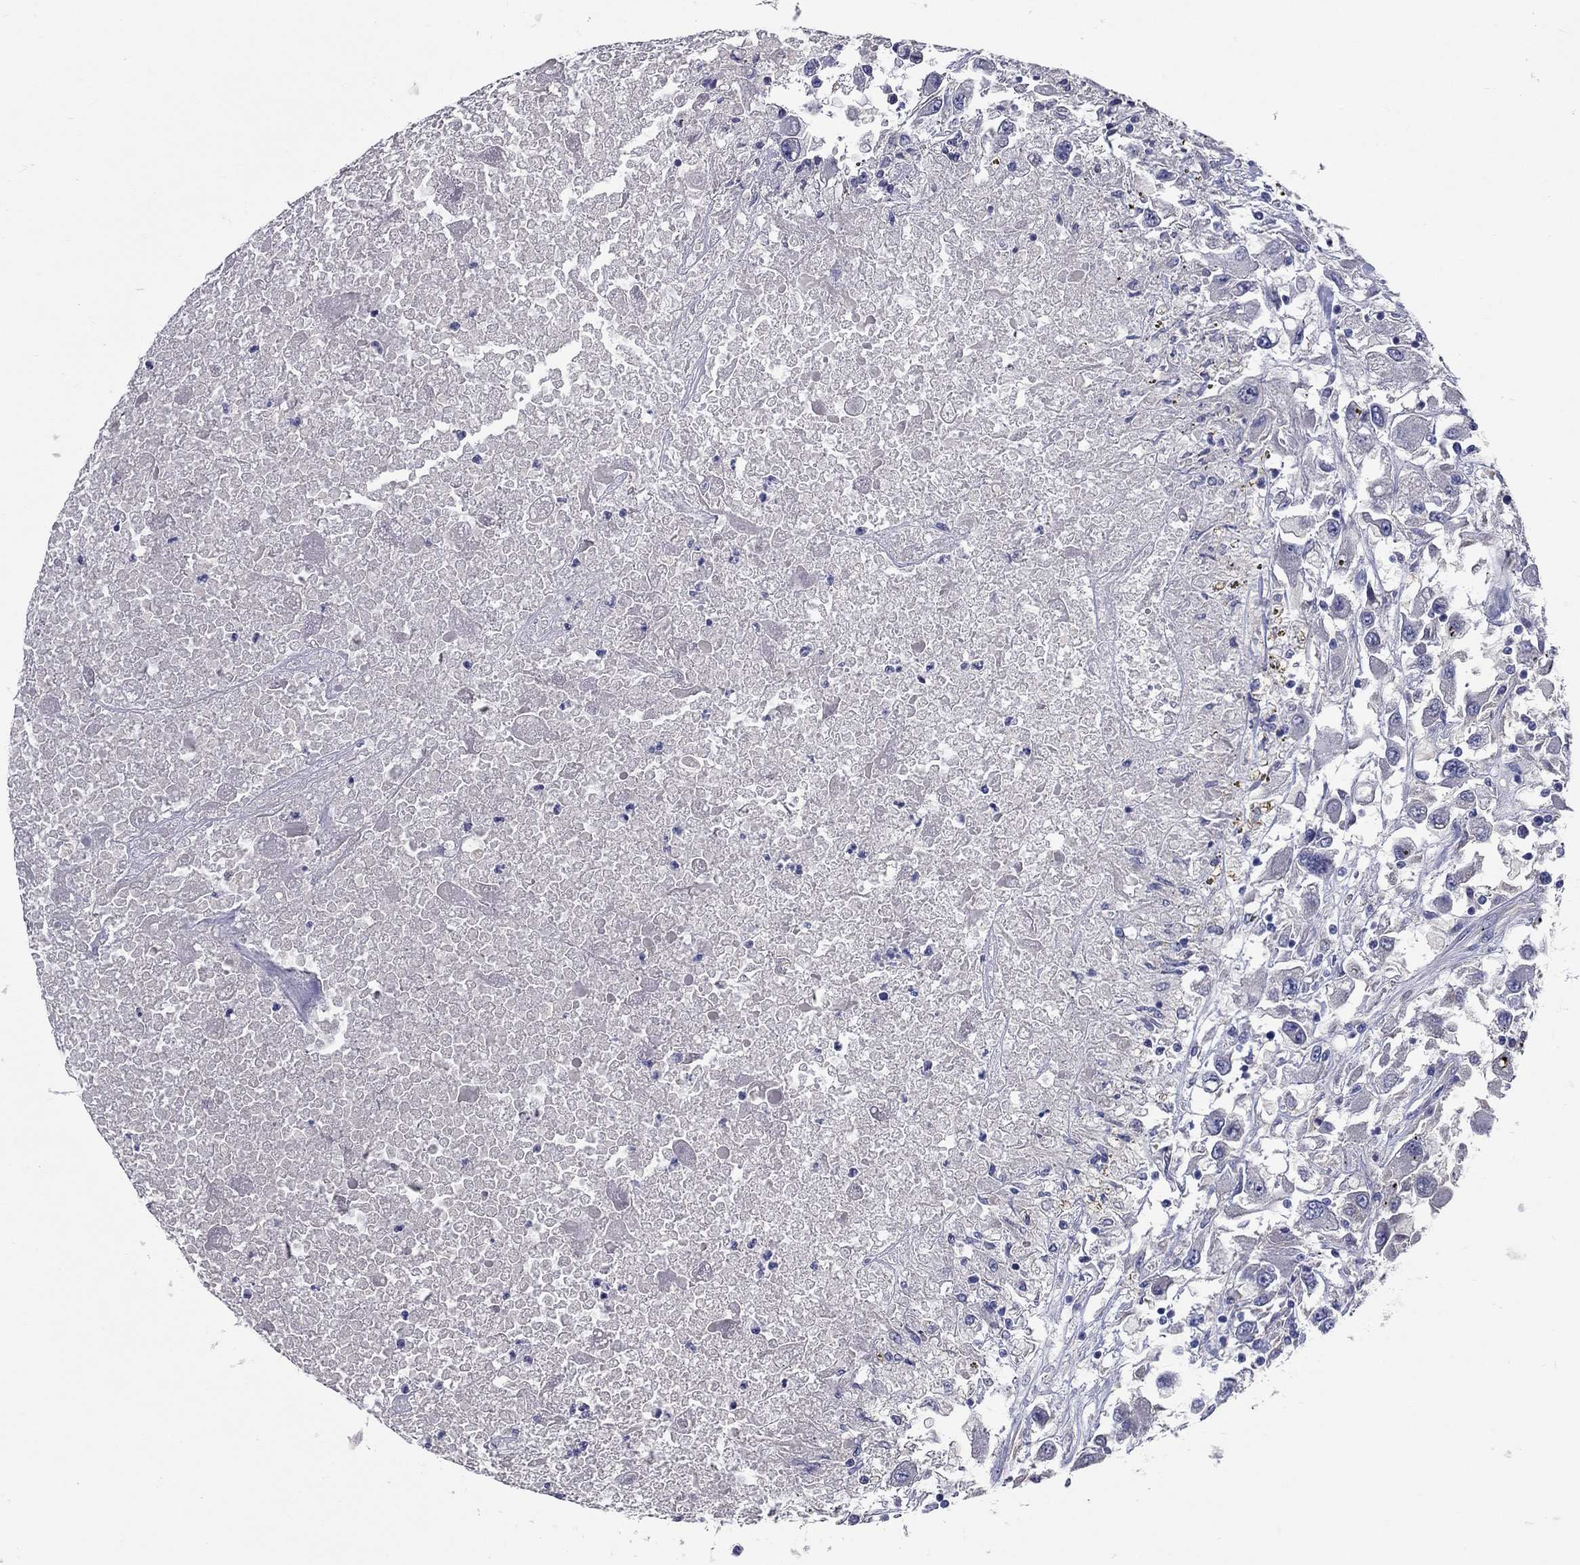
{"staining": {"intensity": "negative", "quantity": "none", "location": "none"}, "tissue": "renal cancer", "cell_type": "Tumor cells", "image_type": "cancer", "snomed": [{"axis": "morphology", "description": "Adenocarcinoma, NOS"}, {"axis": "topography", "description": "Kidney"}], "caption": "Tumor cells are negative for protein expression in human renal cancer.", "gene": "UNC119B", "patient": {"sex": "female", "age": 67}}